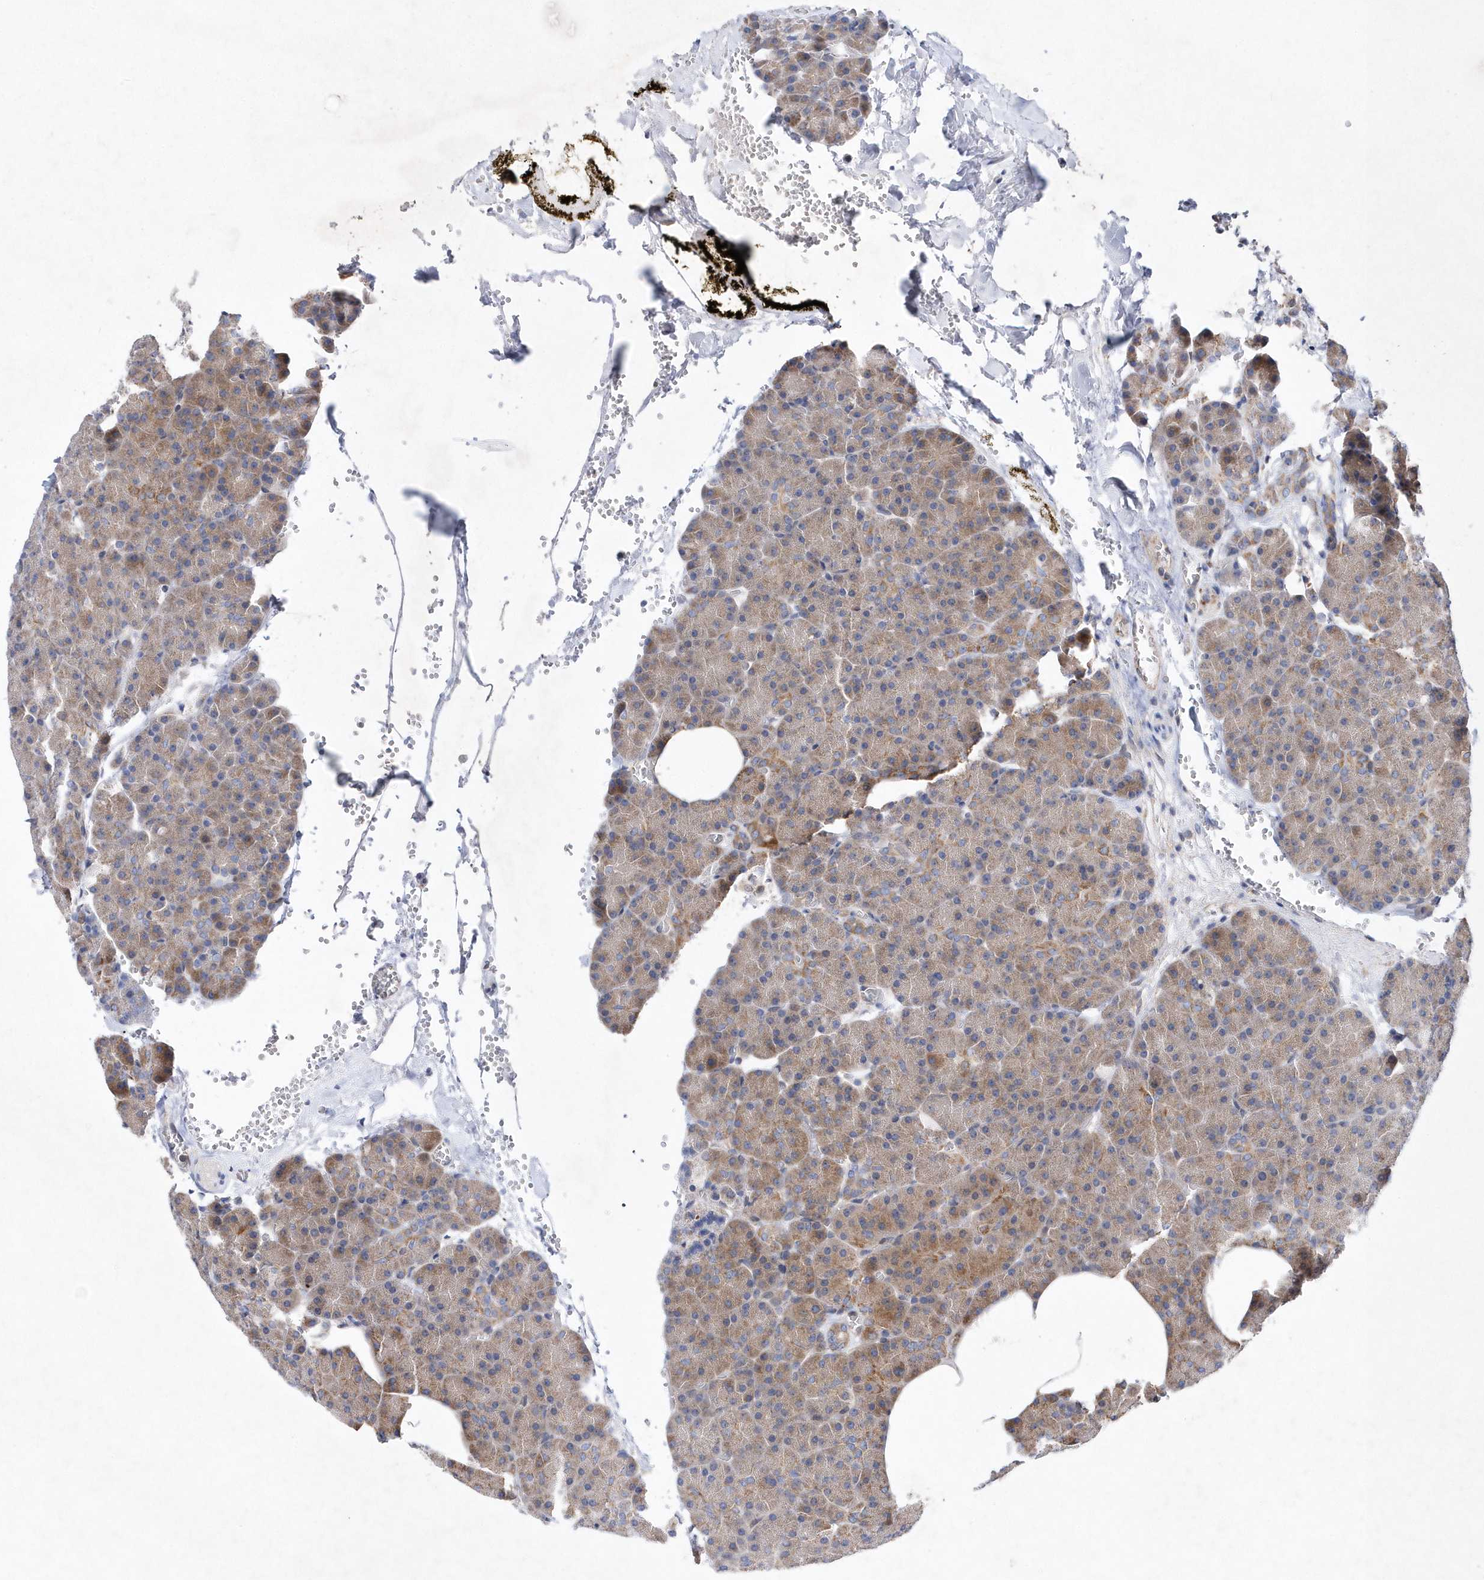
{"staining": {"intensity": "moderate", "quantity": "25%-75%", "location": "cytoplasmic/membranous"}, "tissue": "pancreas", "cell_type": "Exocrine glandular cells", "image_type": "normal", "snomed": [{"axis": "morphology", "description": "Normal tissue, NOS"}, {"axis": "morphology", "description": "Carcinoid, malignant, NOS"}, {"axis": "topography", "description": "Pancreas"}], "caption": "Immunohistochemical staining of unremarkable human pancreas displays medium levels of moderate cytoplasmic/membranous expression in about 25%-75% of exocrine glandular cells.", "gene": "JKAMP", "patient": {"sex": "female", "age": 35}}